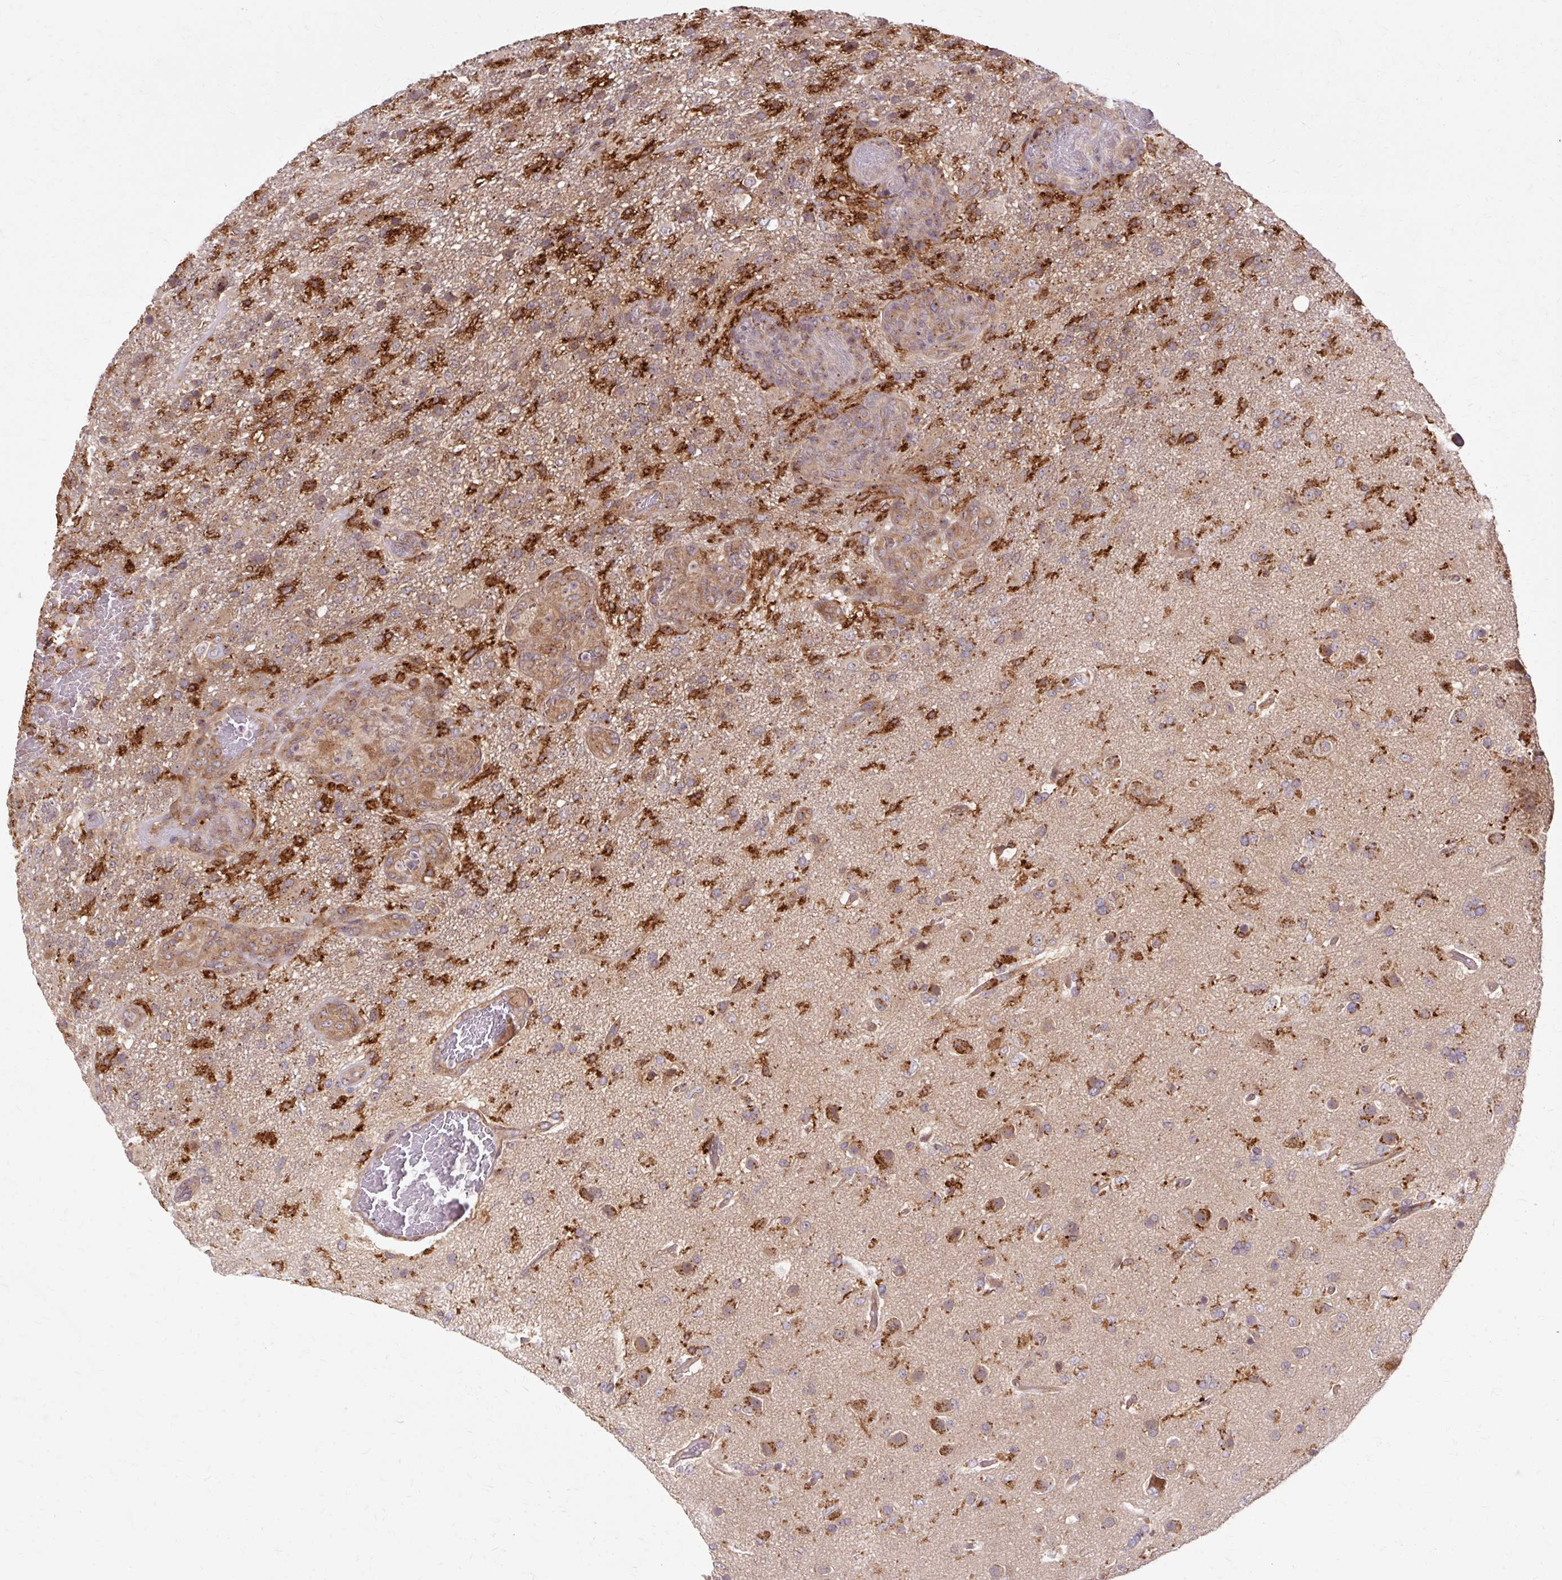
{"staining": {"intensity": "strong", "quantity": "25%-75%", "location": "cytoplasmic/membranous"}, "tissue": "glioma", "cell_type": "Tumor cells", "image_type": "cancer", "snomed": [{"axis": "morphology", "description": "Glioma, malignant, High grade"}, {"axis": "topography", "description": "Brain"}], "caption": "This is an image of IHC staining of glioma, which shows strong positivity in the cytoplasmic/membranous of tumor cells.", "gene": "MZT2B", "patient": {"sex": "female", "age": 74}}